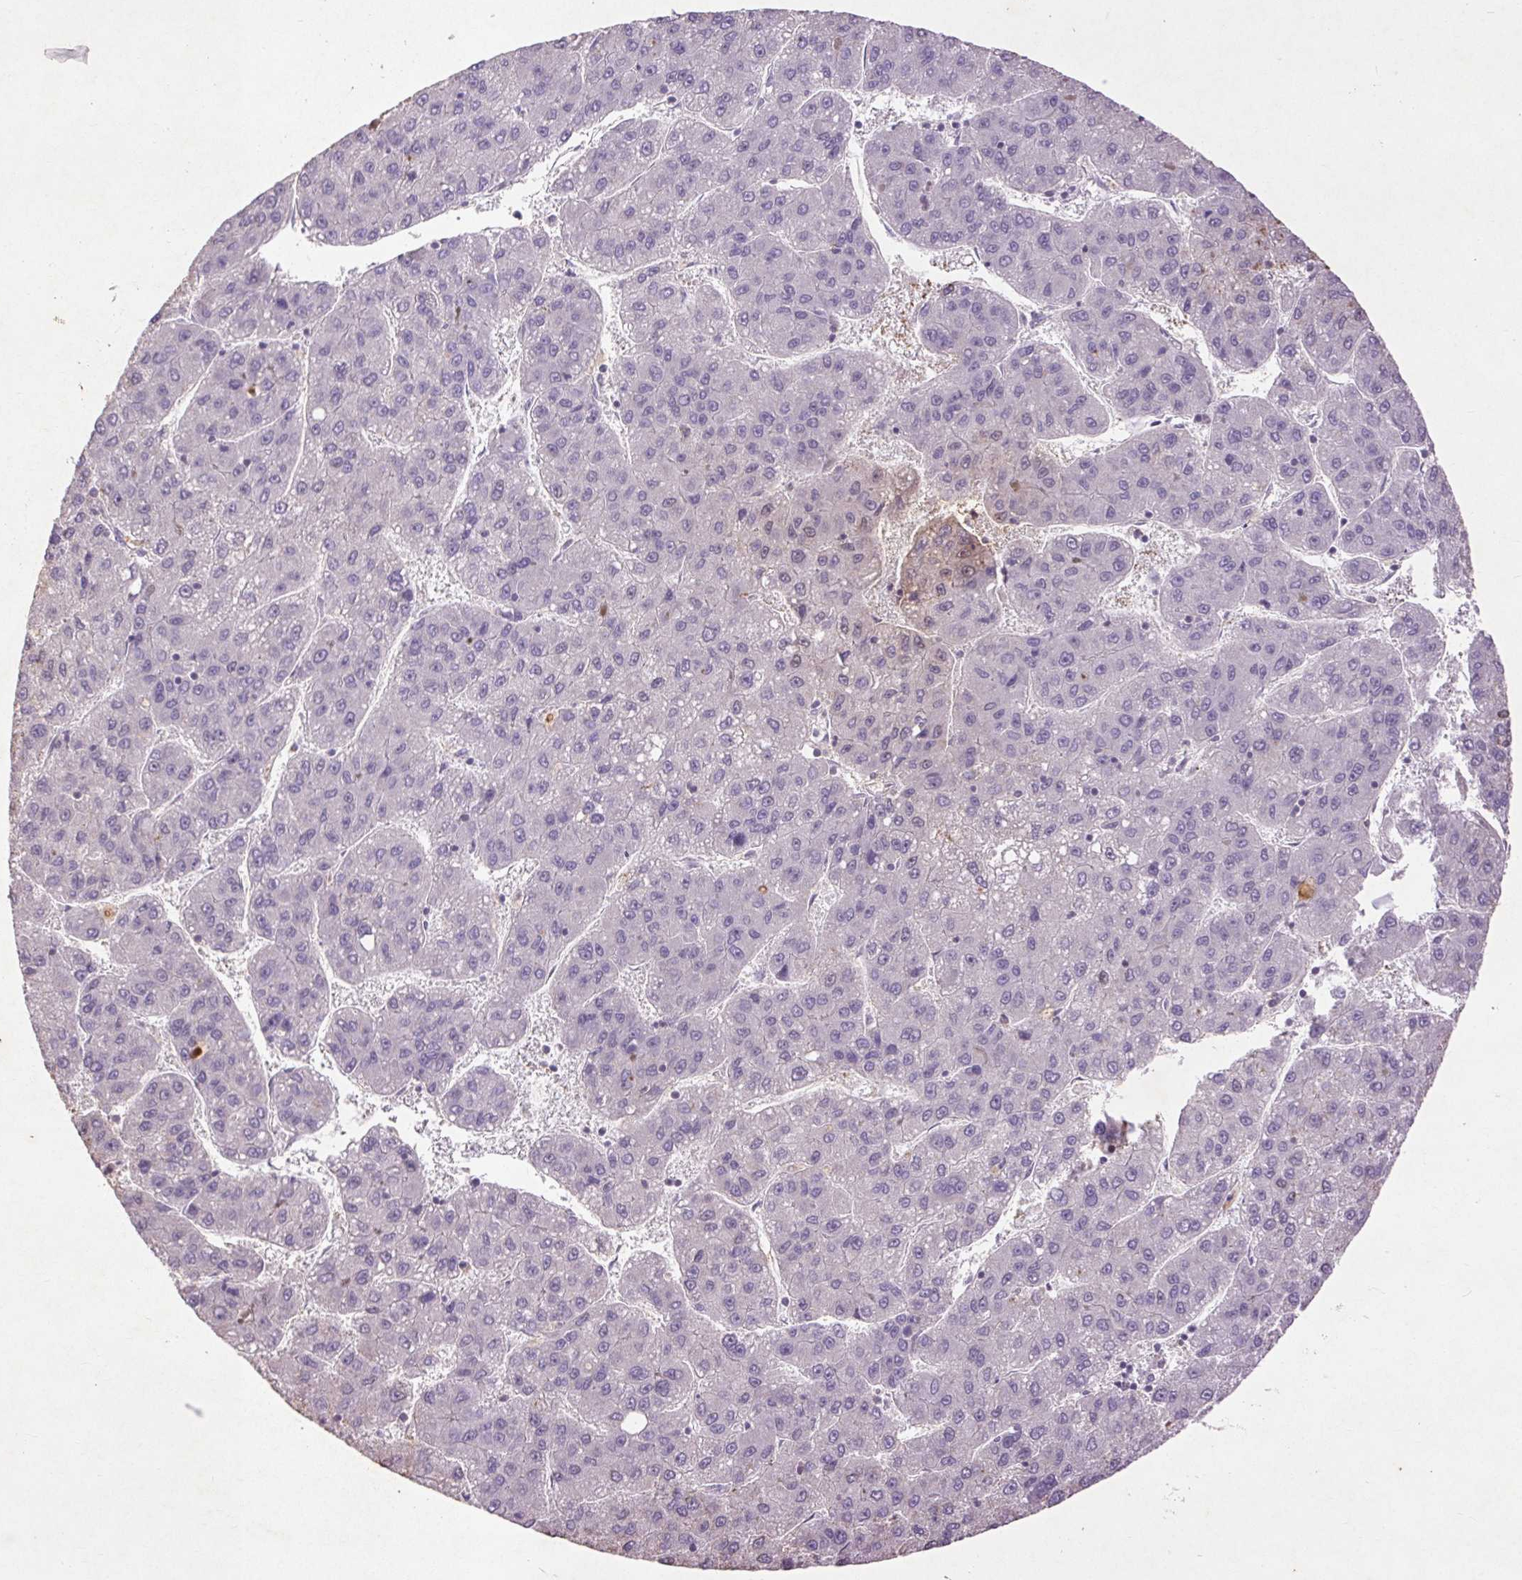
{"staining": {"intensity": "negative", "quantity": "none", "location": "none"}, "tissue": "liver cancer", "cell_type": "Tumor cells", "image_type": "cancer", "snomed": [{"axis": "morphology", "description": "Carcinoma, Hepatocellular, NOS"}, {"axis": "topography", "description": "Liver"}], "caption": "Tumor cells are negative for protein expression in human hepatocellular carcinoma (liver).", "gene": "FNDC7", "patient": {"sex": "female", "age": 82}}